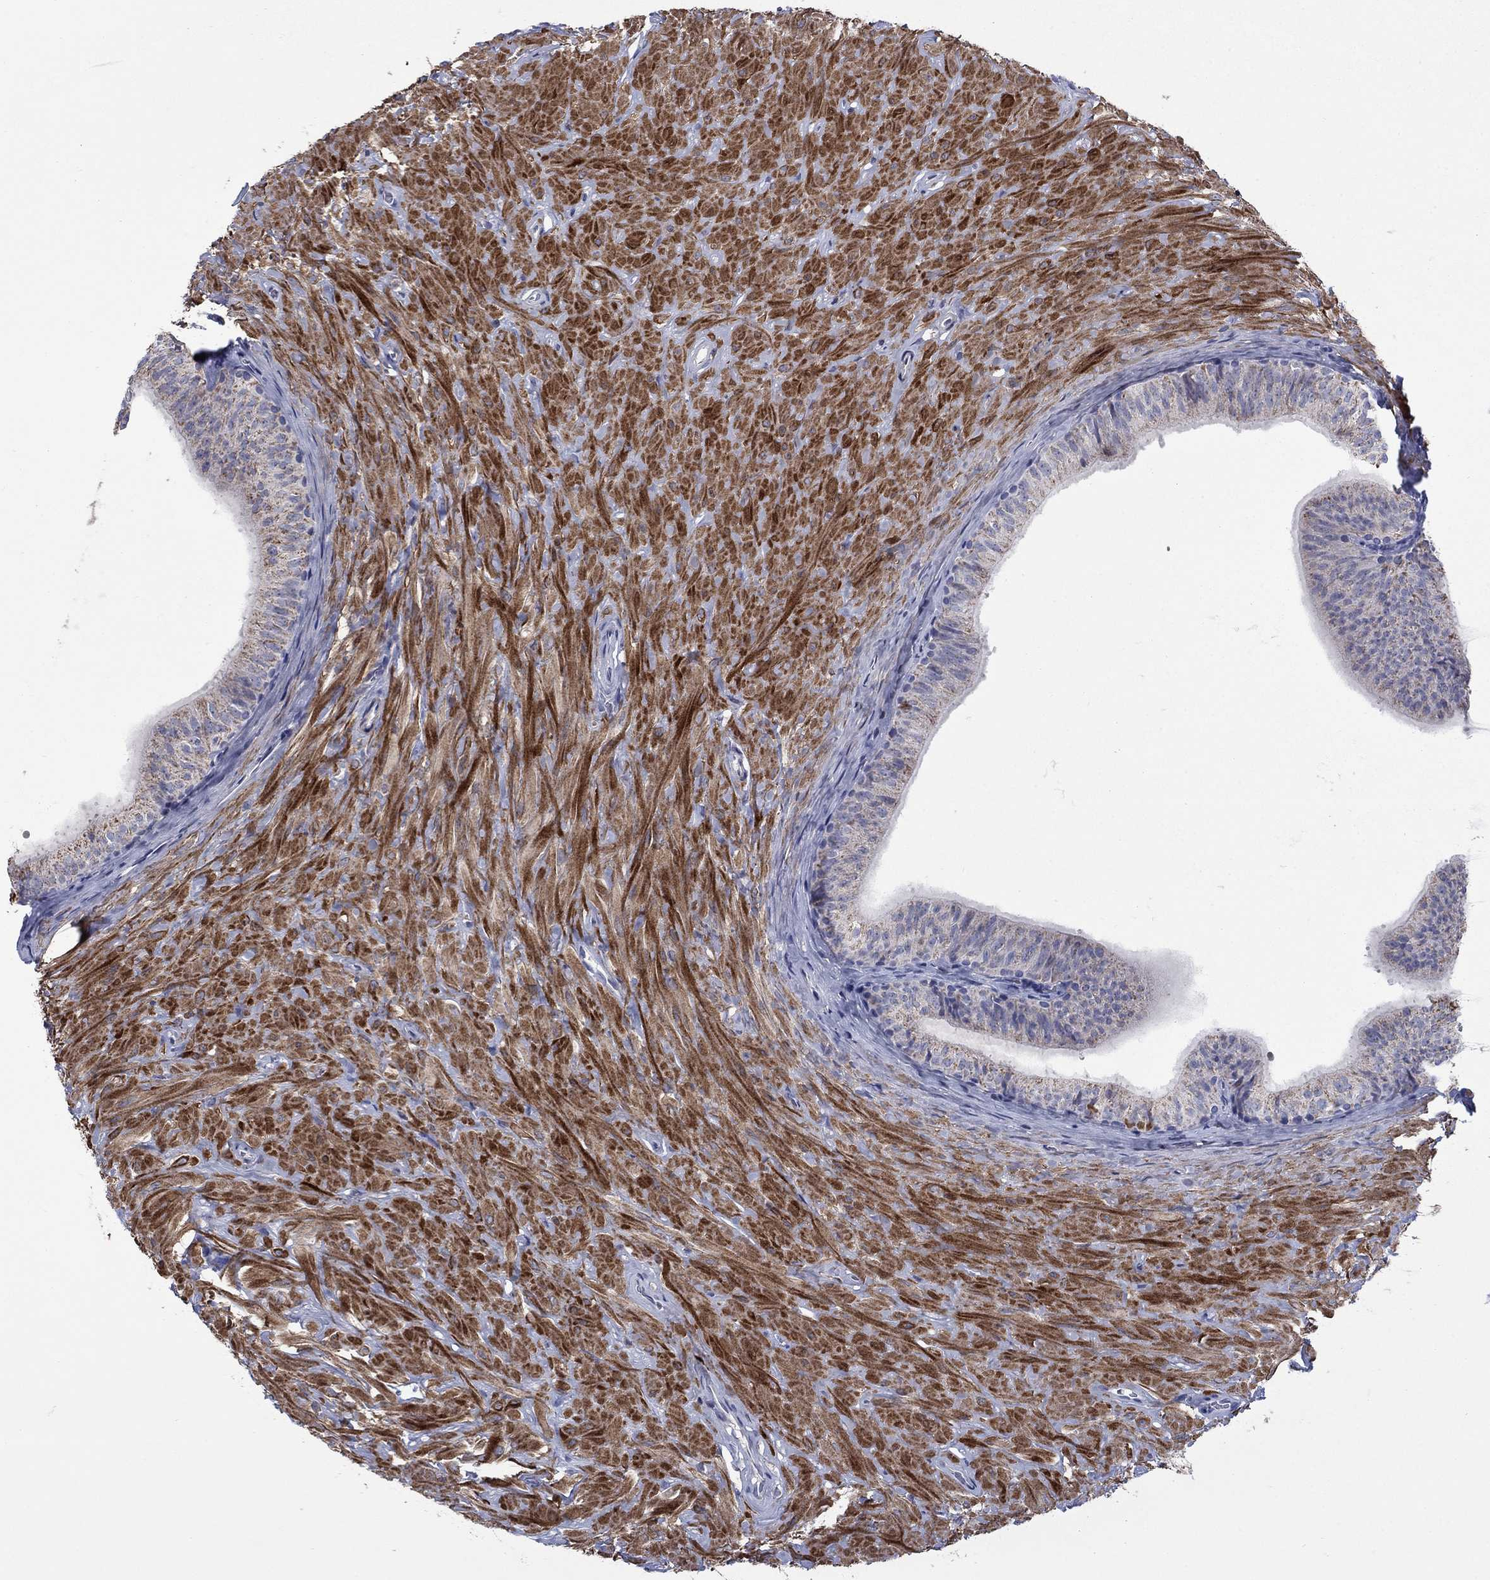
{"staining": {"intensity": "negative", "quantity": "none", "location": "none"}, "tissue": "epididymis", "cell_type": "Glandular cells", "image_type": "normal", "snomed": [{"axis": "morphology", "description": "Normal tissue, NOS"}, {"axis": "topography", "description": "Epididymis"}, {"axis": "topography", "description": "Vas deferens"}], "caption": "Immunohistochemistry (IHC) photomicrograph of unremarkable epididymis stained for a protein (brown), which demonstrates no positivity in glandular cells.", "gene": "FRK", "patient": {"sex": "male", "age": 23}}